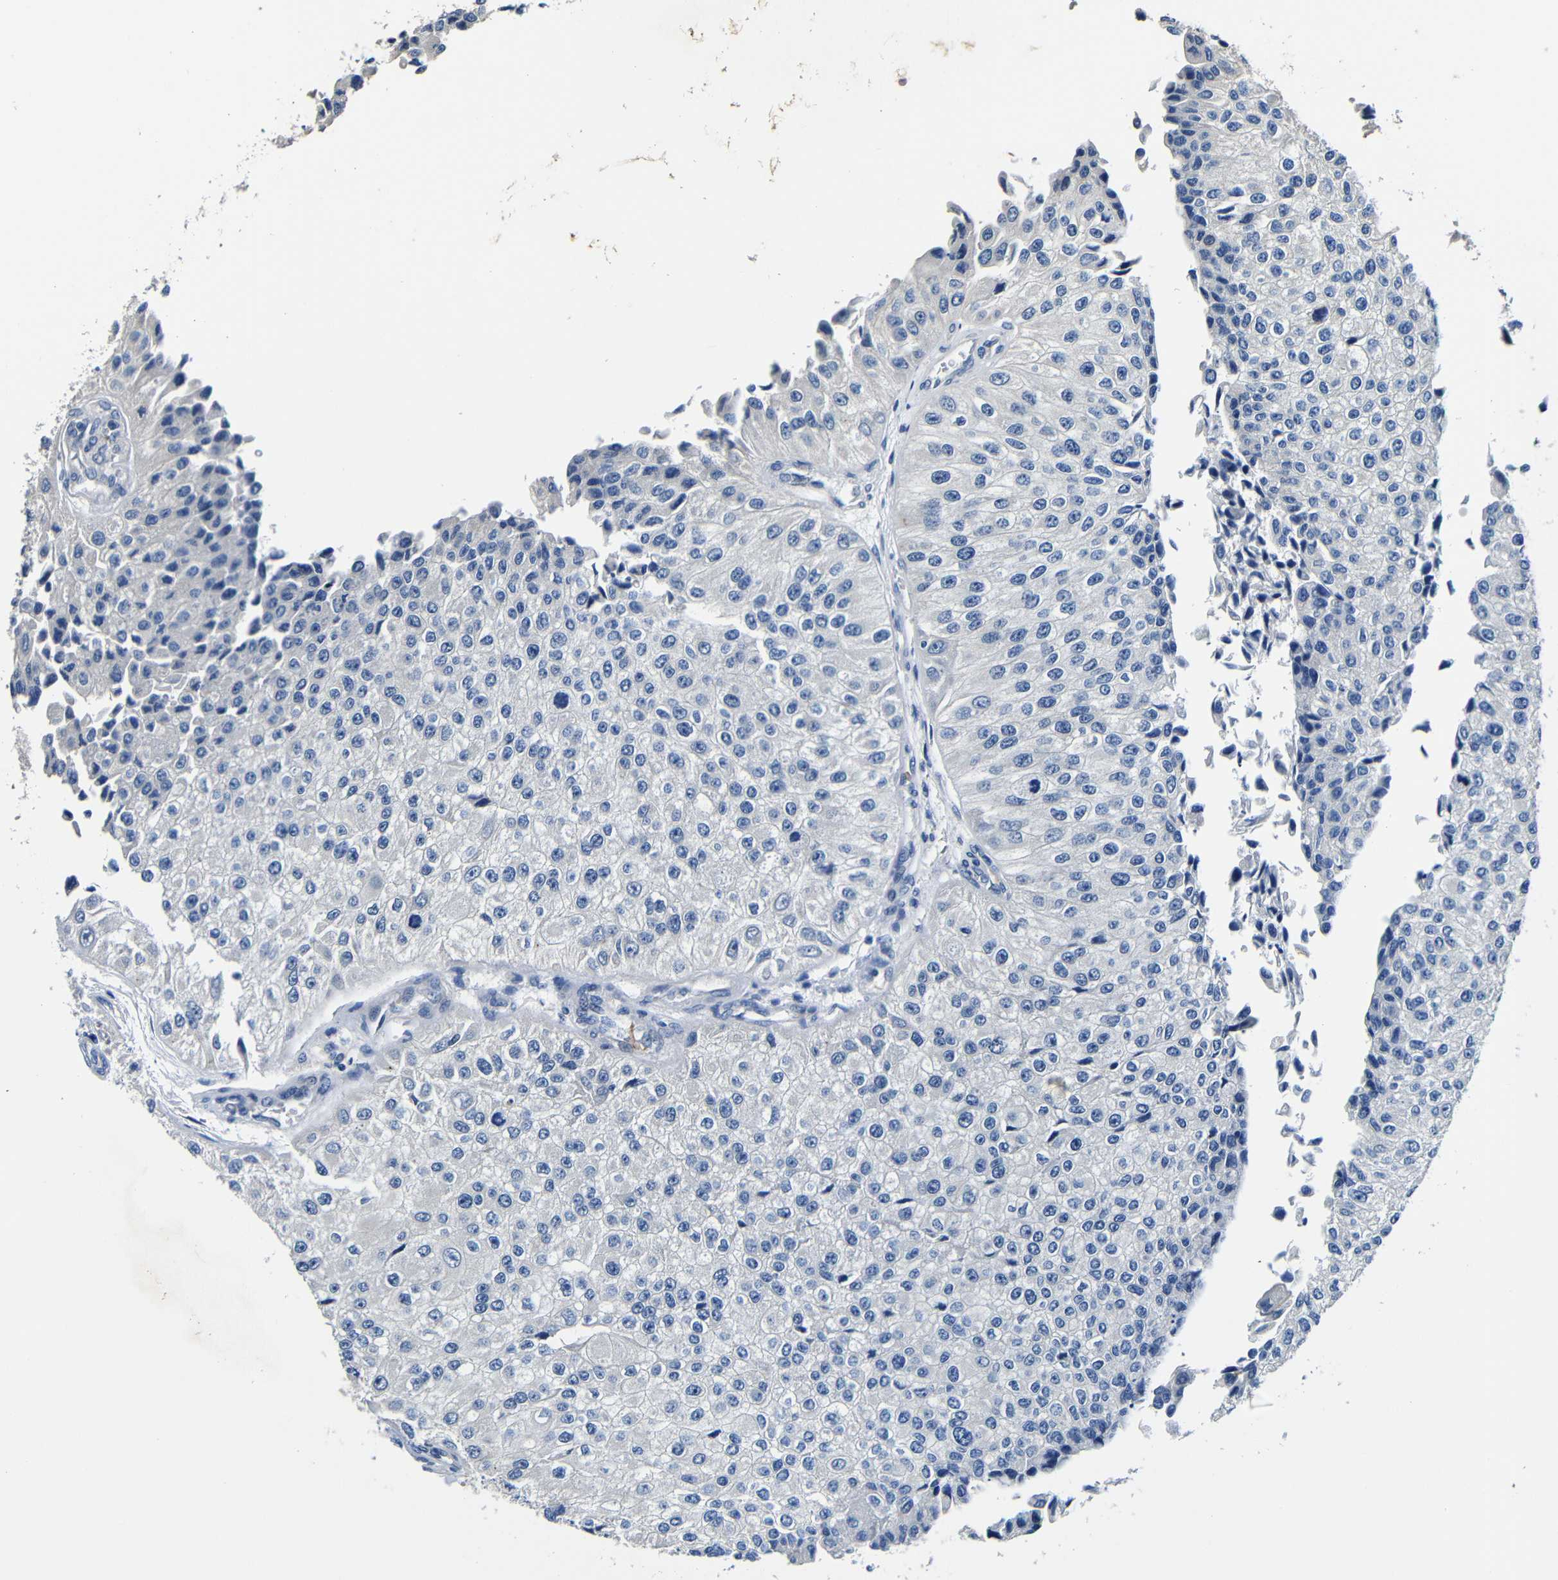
{"staining": {"intensity": "negative", "quantity": "none", "location": "none"}, "tissue": "urothelial cancer", "cell_type": "Tumor cells", "image_type": "cancer", "snomed": [{"axis": "morphology", "description": "Urothelial carcinoma, High grade"}, {"axis": "topography", "description": "Kidney"}, {"axis": "topography", "description": "Urinary bladder"}], "caption": "Tumor cells show no significant staining in urothelial carcinoma (high-grade).", "gene": "TNFAIP1", "patient": {"sex": "male", "age": 77}}